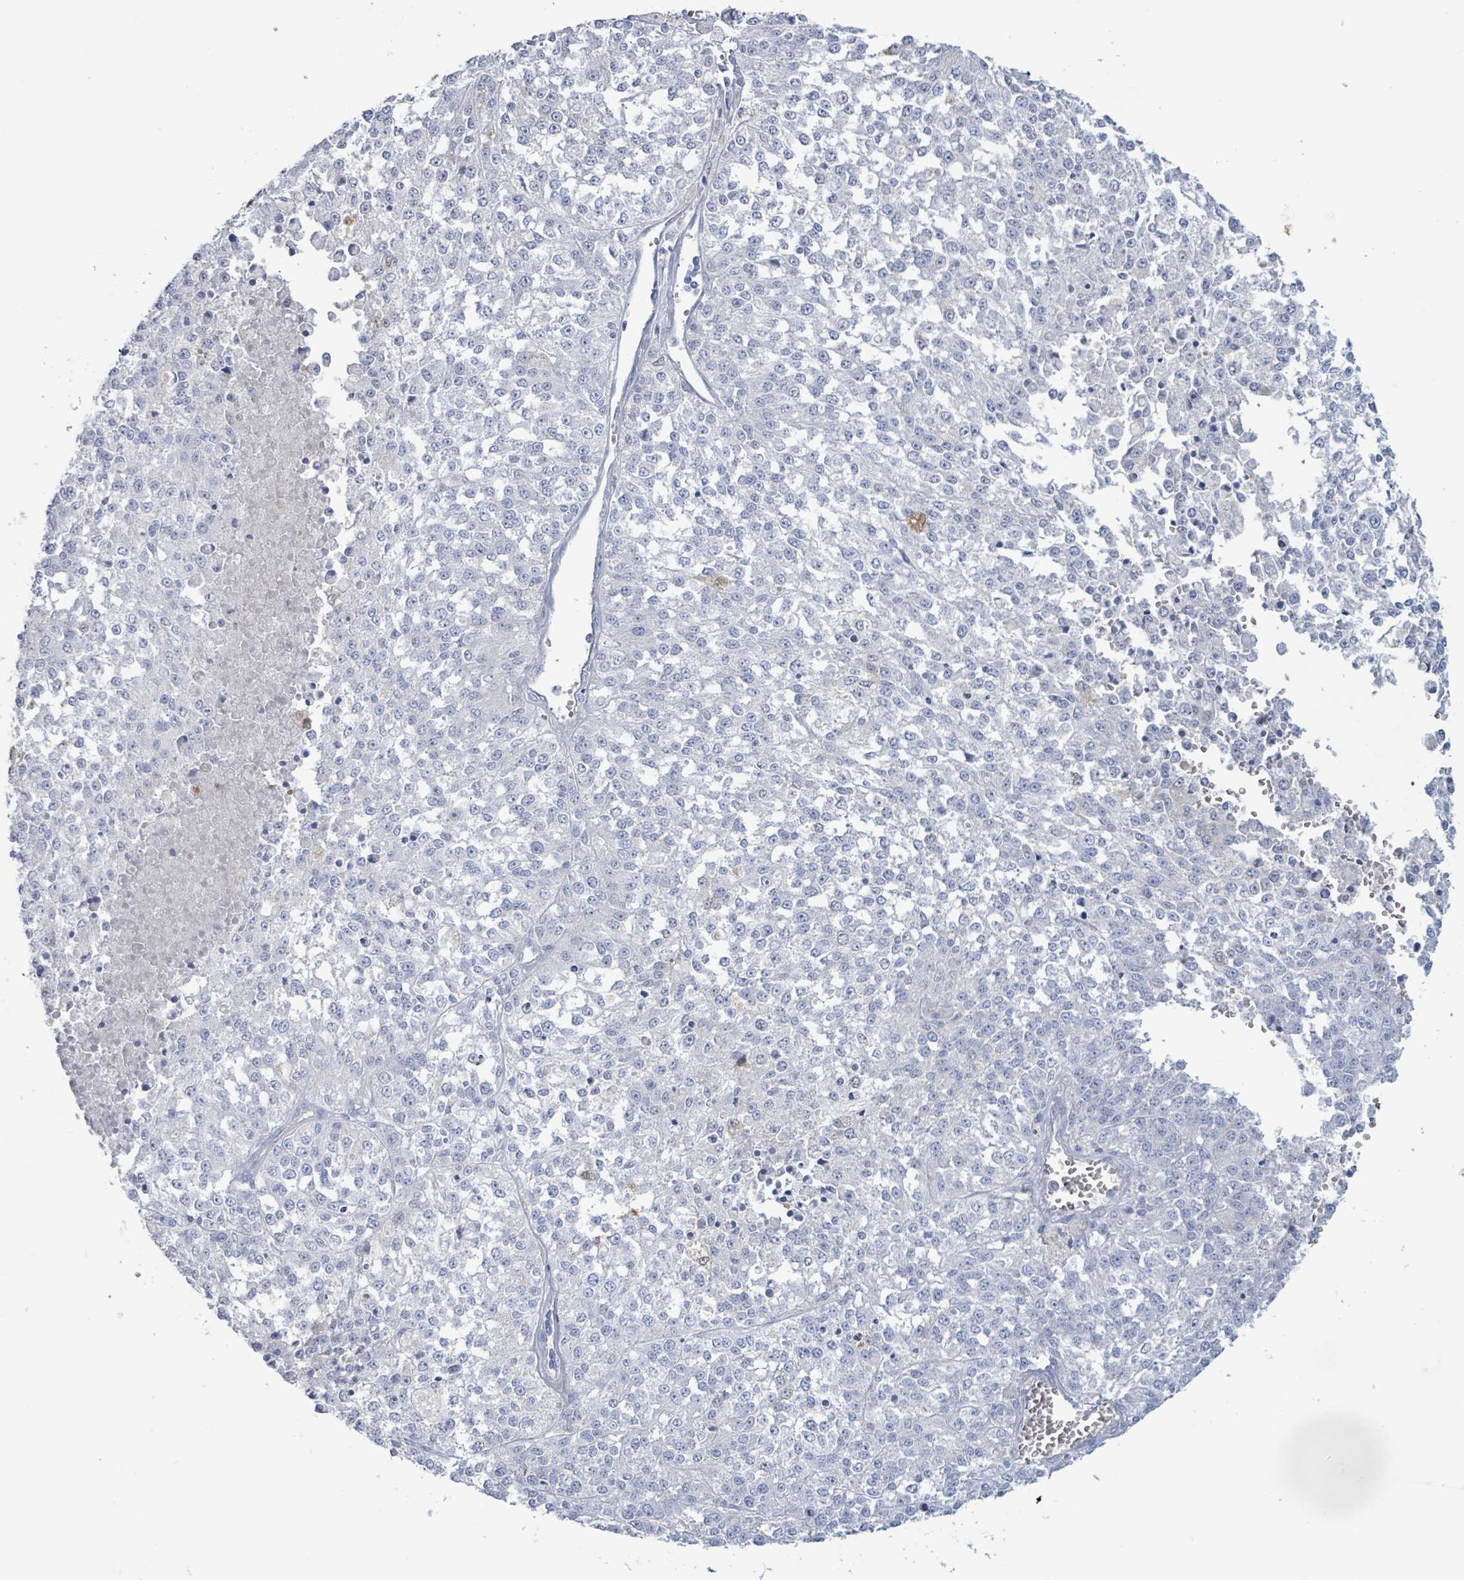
{"staining": {"intensity": "negative", "quantity": "none", "location": "none"}, "tissue": "melanoma", "cell_type": "Tumor cells", "image_type": "cancer", "snomed": [{"axis": "morphology", "description": "Malignant melanoma, NOS"}, {"axis": "topography", "description": "Skin"}], "caption": "Malignant melanoma stained for a protein using IHC exhibits no expression tumor cells.", "gene": "PKLR", "patient": {"sex": "female", "age": 64}}